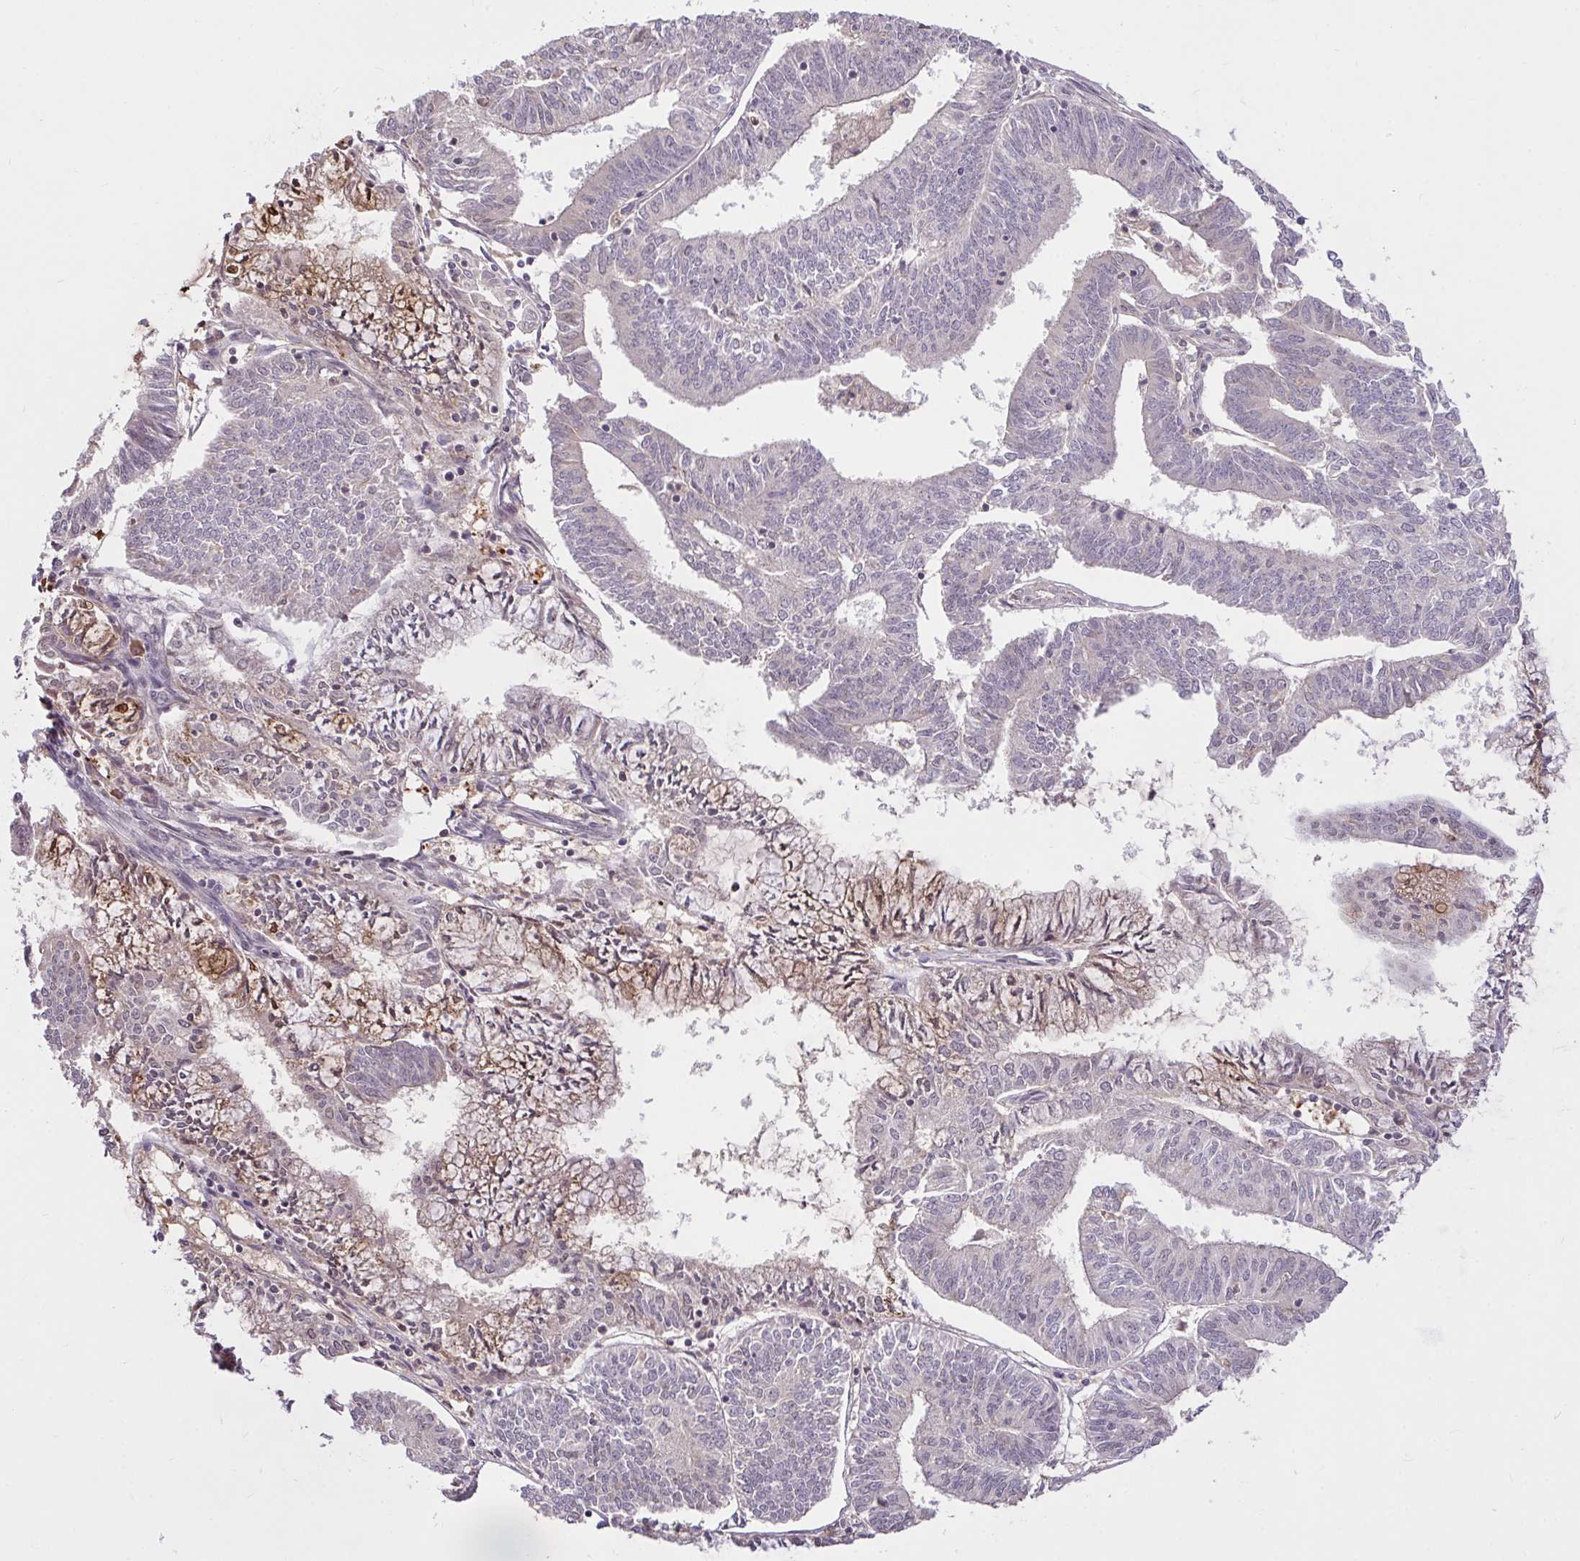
{"staining": {"intensity": "moderate", "quantity": "<25%", "location": "cytoplasmic/membranous"}, "tissue": "endometrial cancer", "cell_type": "Tumor cells", "image_type": "cancer", "snomed": [{"axis": "morphology", "description": "Adenocarcinoma, NOS"}, {"axis": "topography", "description": "Endometrium"}], "caption": "This is a histology image of IHC staining of adenocarcinoma (endometrial), which shows moderate positivity in the cytoplasmic/membranous of tumor cells.", "gene": "FCER1A", "patient": {"sex": "female", "age": 61}}